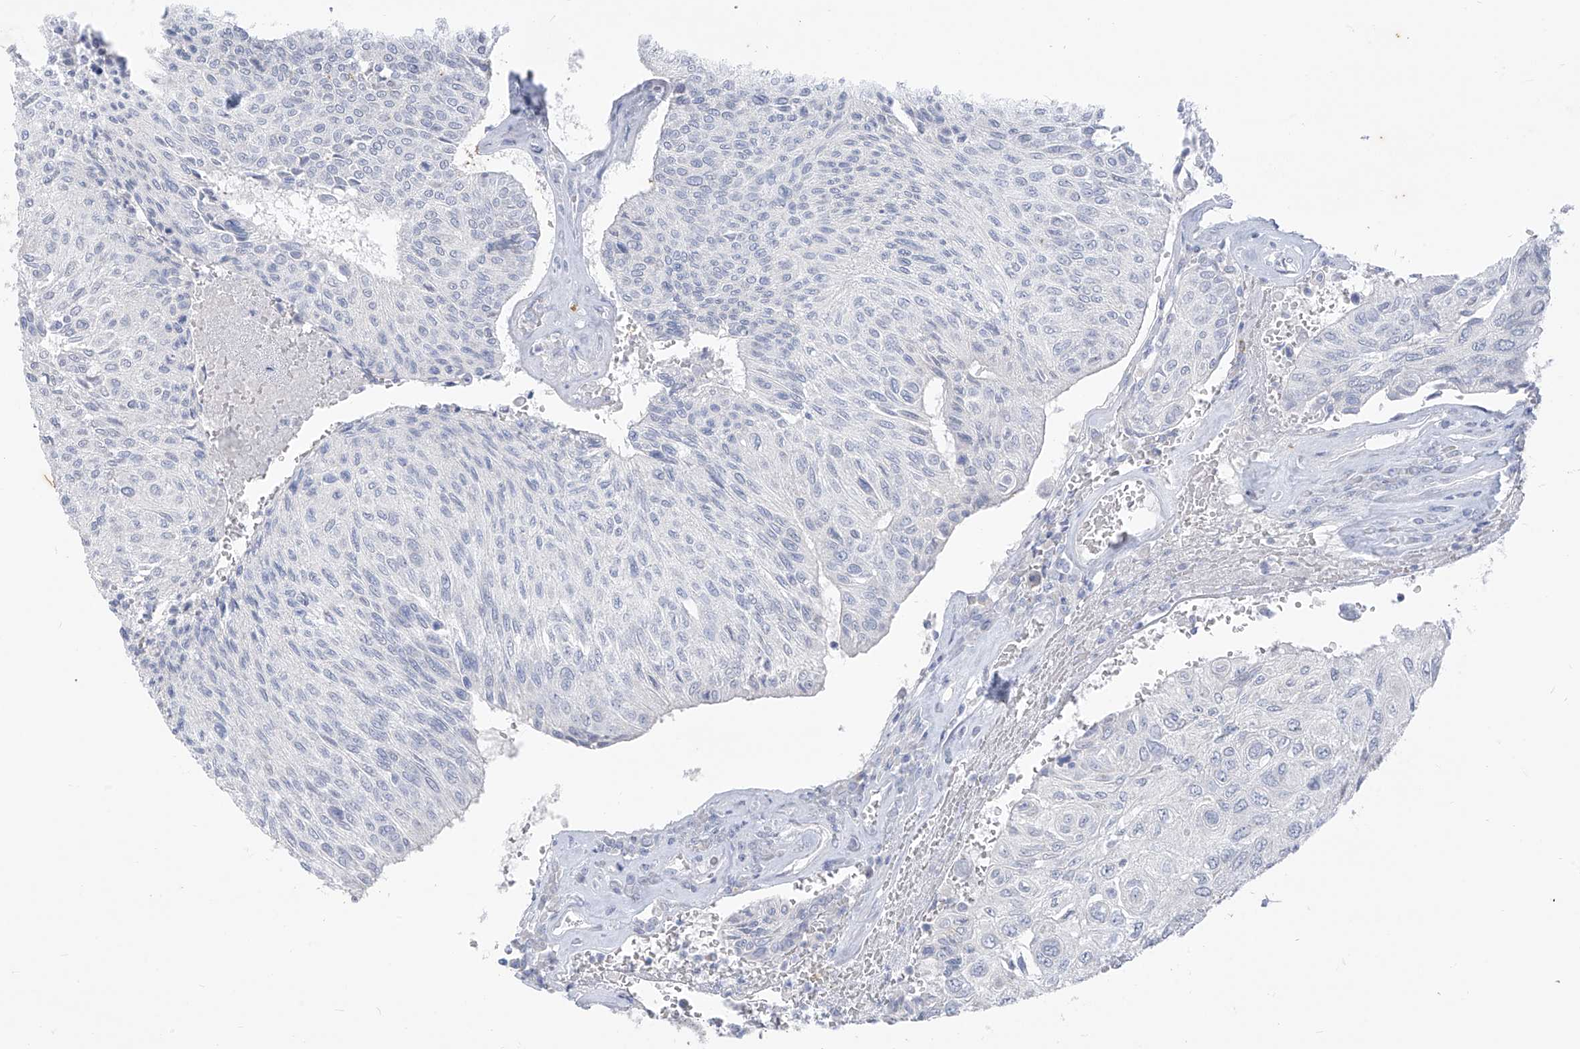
{"staining": {"intensity": "negative", "quantity": "none", "location": "none"}, "tissue": "urothelial cancer", "cell_type": "Tumor cells", "image_type": "cancer", "snomed": [{"axis": "morphology", "description": "Urothelial carcinoma, High grade"}, {"axis": "topography", "description": "Urinary bladder"}], "caption": "Immunohistochemistry (IHC) image of neoplastic tissue: human urothelial carcinoma (high-grade) stained with DAB (3,3'-diaminobenzidine) exhibits no significant protein positivity in tumor cells.", "gene": "CX3CR1", "patient": {"sex": "male", "age": 66}}